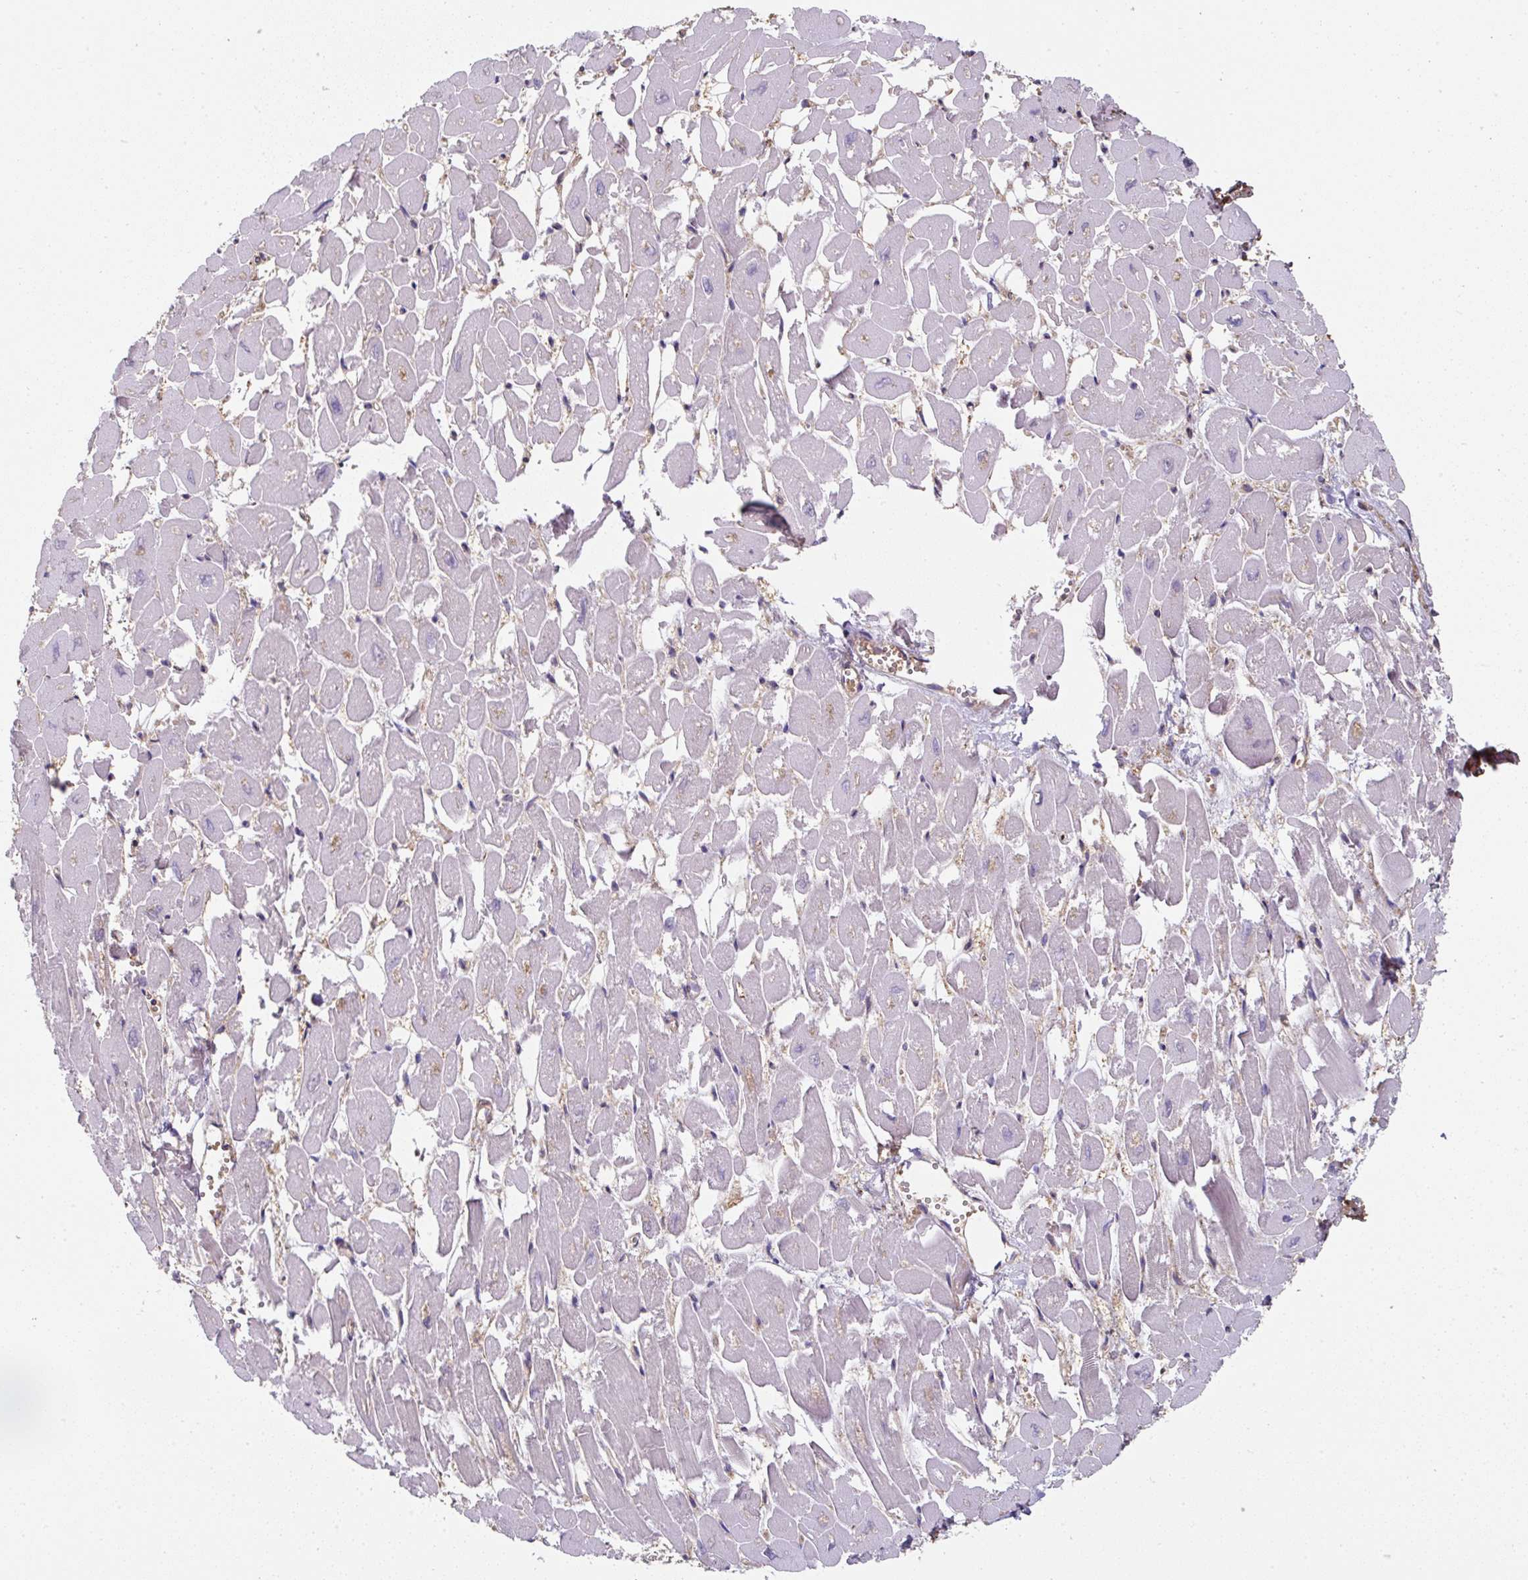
{"staining": {"intensity": "weak", "quantity": "<25%", "location": "cytoplasmic/membranous"}, "tissue": "heart muscle", "cell_type": "Cardiomyocytes", "image_type": "normal", "snomed": [{"axis": "morphology", "description": "Normal tissue, NOS"}, {"axis": "topography", "description": "Heart"}], "caption": "Normal heart muscle was stained to show a protein in brown. There is no significant expression in cardiomyocytes.", "gene": "ST13", "patient": {"sex": "male", "age": 54}}